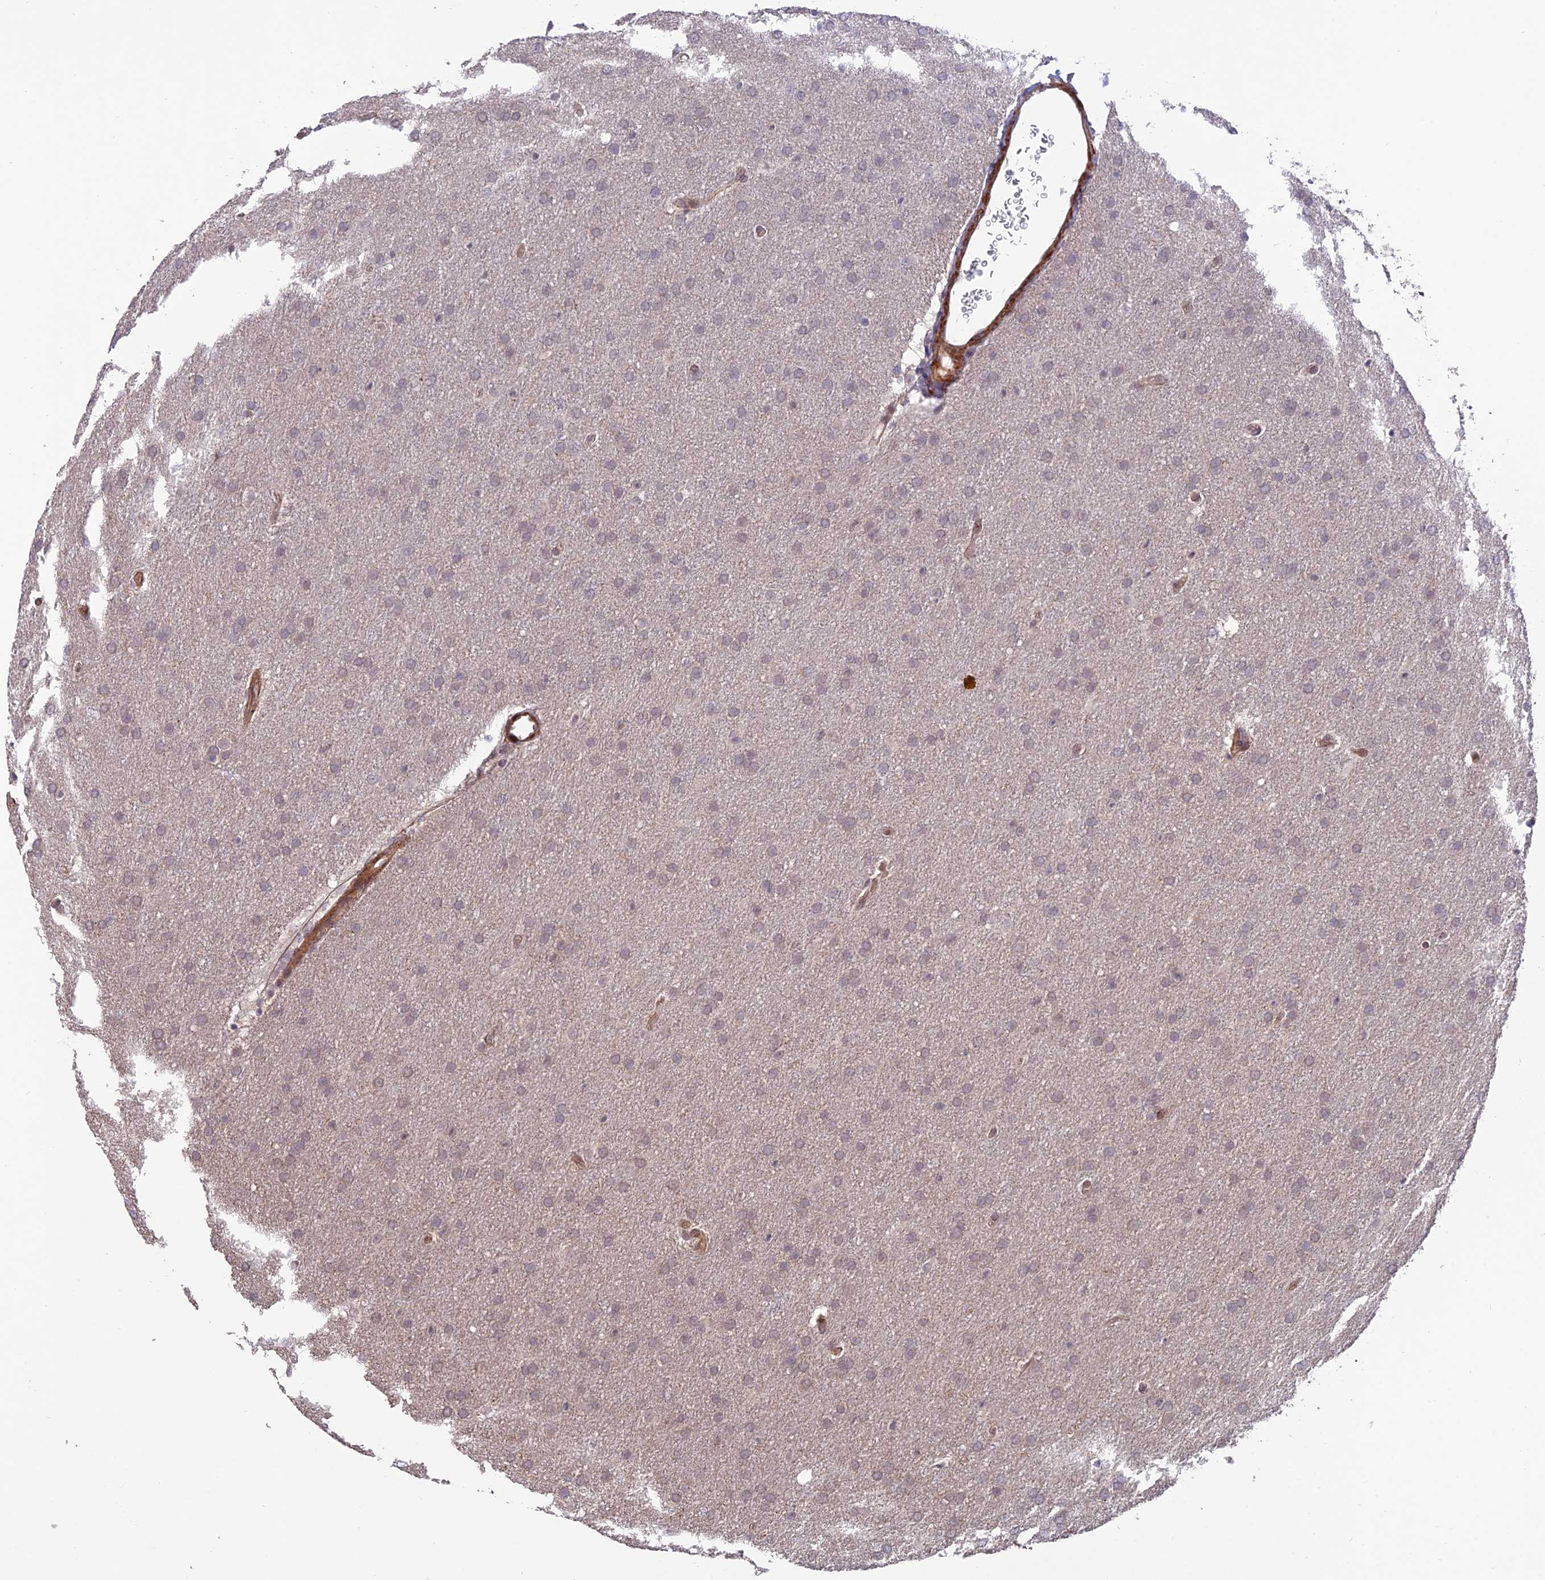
{"staining": {"intensity": "negative", "quantity": "none", "location": "none"}, "tissue": "glioma", "cell_type": "Tumor cells", "image_type": "cancer", "snomed": [{"axis": "morphology", "description": "Glioma, malignant, Low grade"}, {"axis": "topography", "description": "Brain"}], "caption": "IHC of human malignant glioma (low-grade) shows no staining in tumor cells. (Stains: DAB (3,3'-diaminobenzidine) immunohistochemistry (IHC) with hematoxylin counter stain, Microscopy: brightfield microscopy at high magnification).", "gene": "PAGR1", "patient": {"sex": "female", "age": 32}}